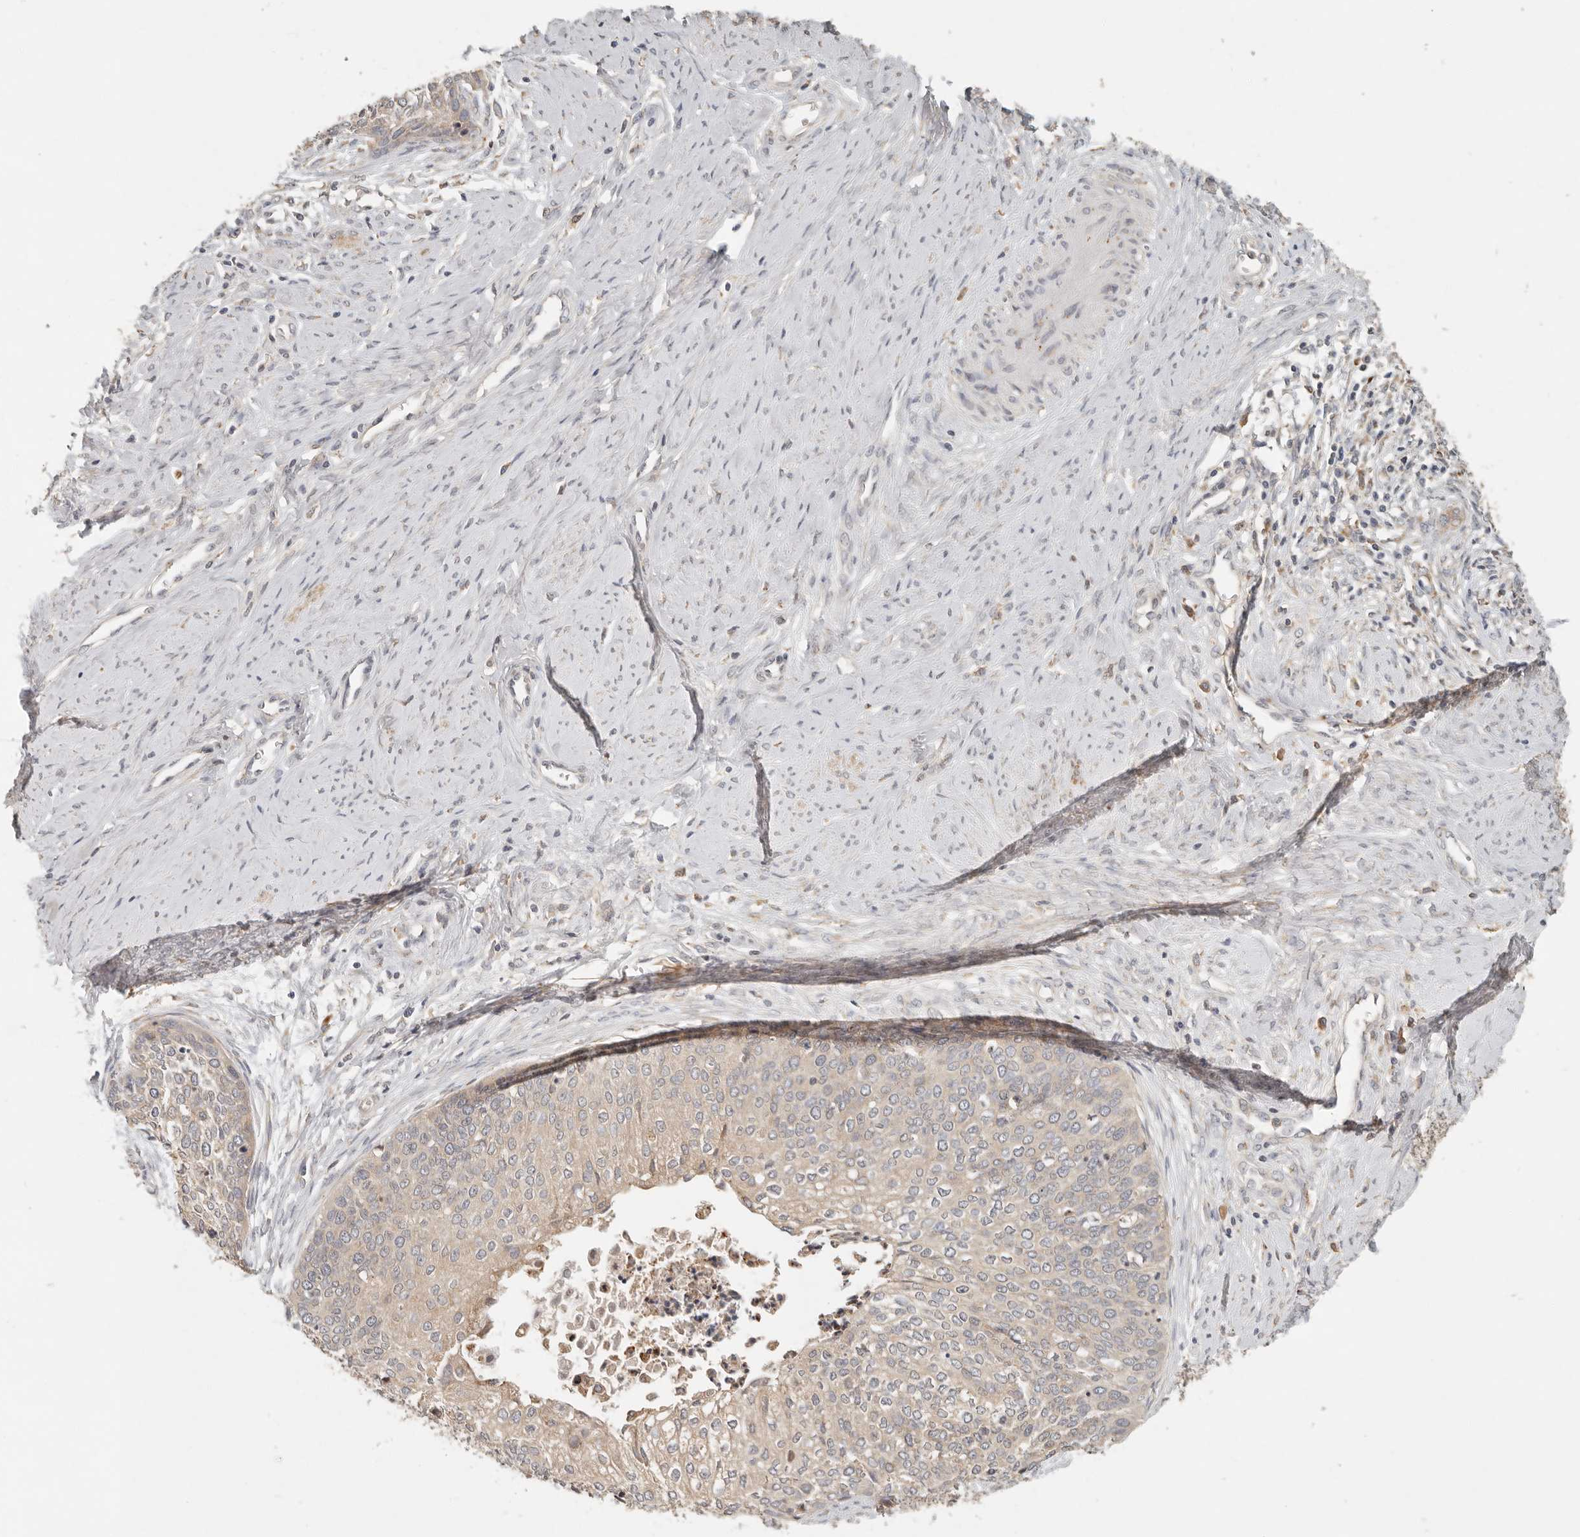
{"staining": {"intensity": "negative", "quantity": "none", "location": "none"}, "tissue": "cervical cancer", "cell_type": "Tumor cells", "image_type": "cancer", "snomed": [{"axis": "morphology", "description": "Squamous cell carcinoma, NOS"}, {"axis": "topography", "description": "Cervix"}], "caption": "This is an immunohistochemistry (IHC) histopathology image of cervical cancer (squamous cell carcinoma). There is no expression in tumor cells.", "gene": "ARHGEF10L", "patient": {"sex": "female", "age": 37}}